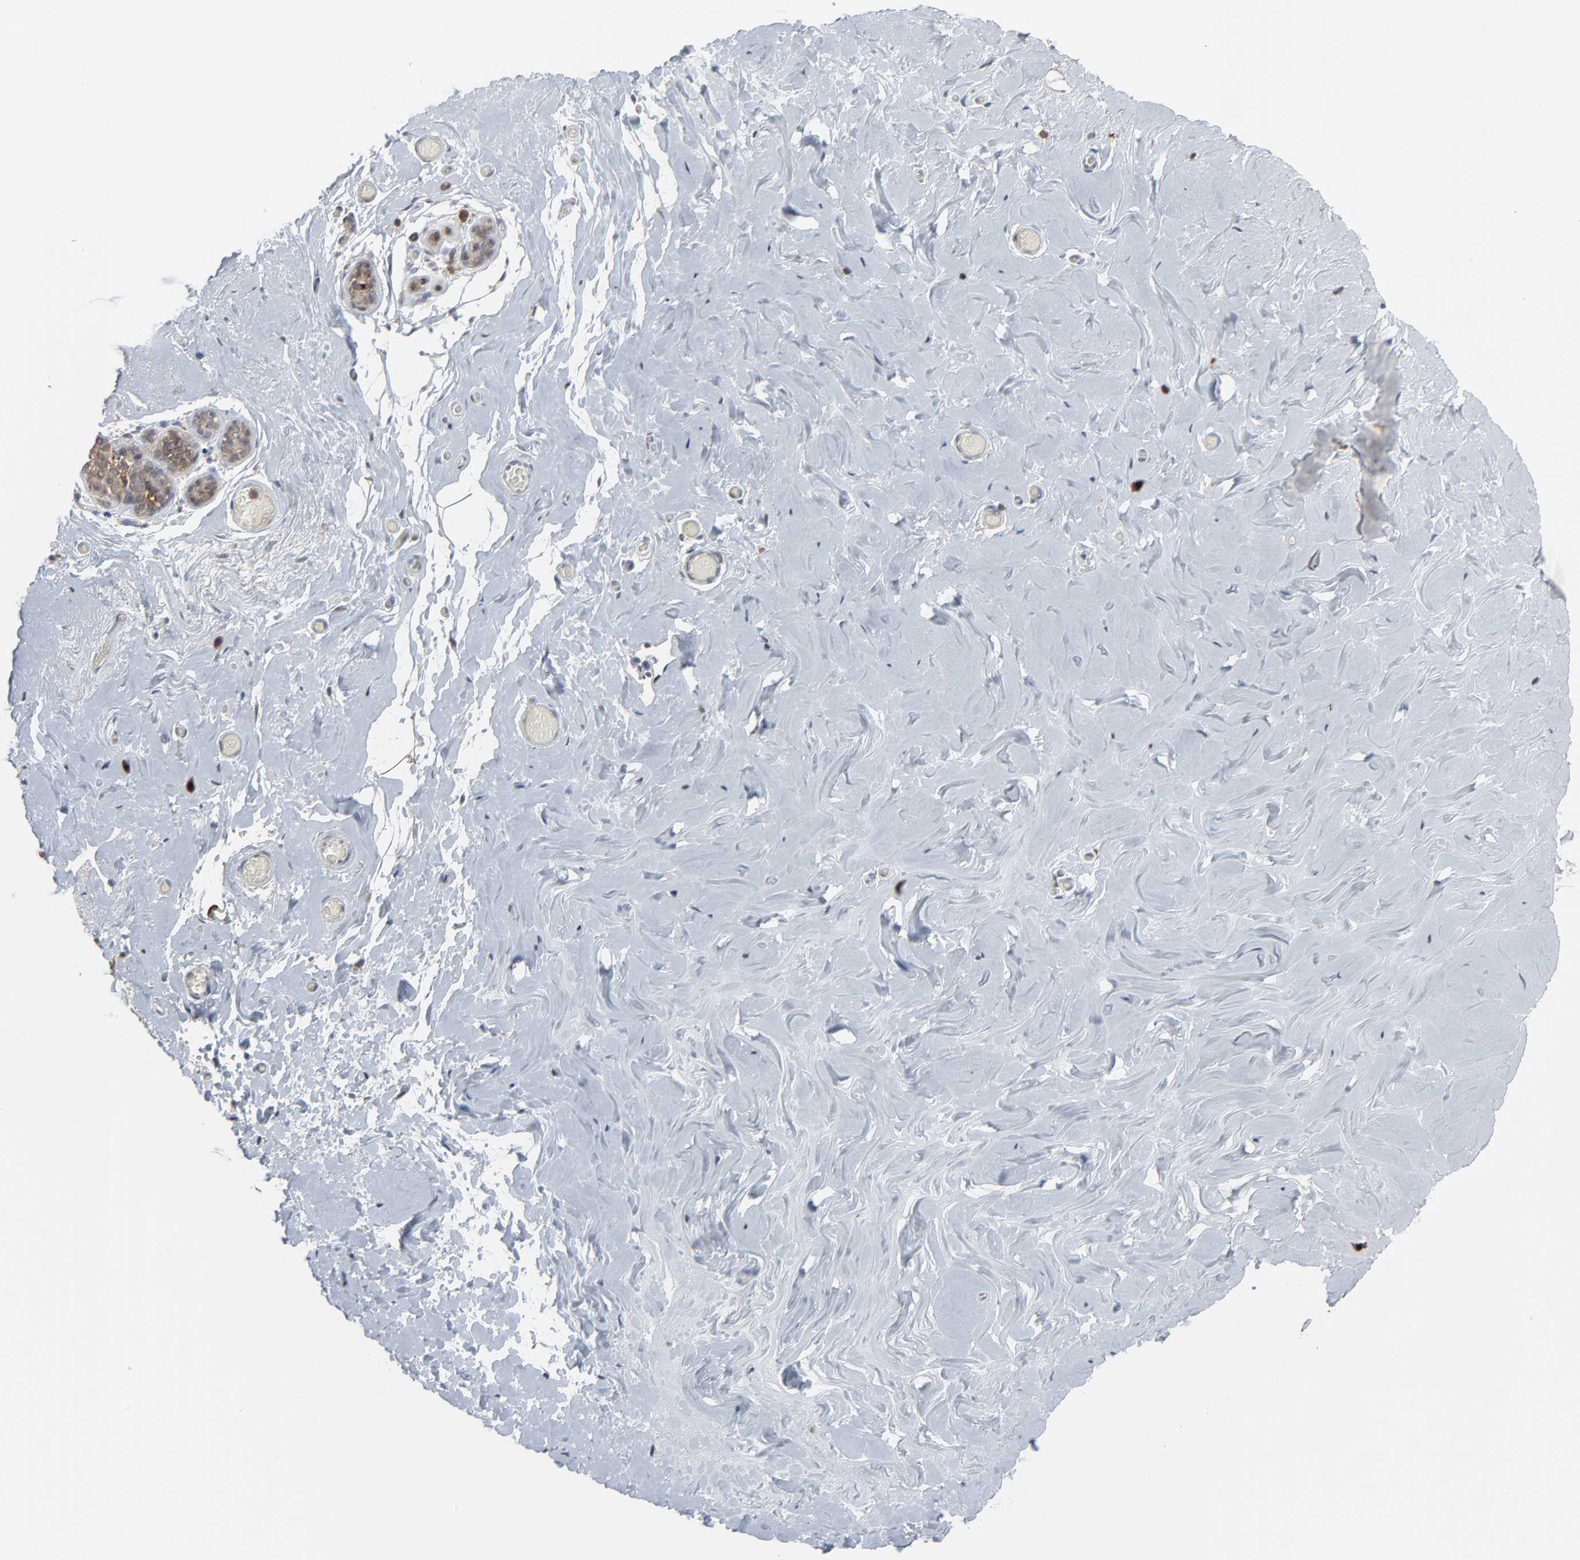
{"staining": {"intensity": "negative", "quantity": "none", "location": "none"}, "tissue": "breast", "cell_type": "Adipocytes", "image_type": "normal", "snomed": [{"axis": "morphology", "description": "Normal tissue, NOS"}, {"axis": "topography", "description": "Breast"}], "caption": "A high-resolution micrograph shows immunohistochemistry (IHC) staining of normal breast, which exhibits no significant positivity in adipocytes.", "gene": "DOCK8", "patient": {"sex": "female", "age": 75}}